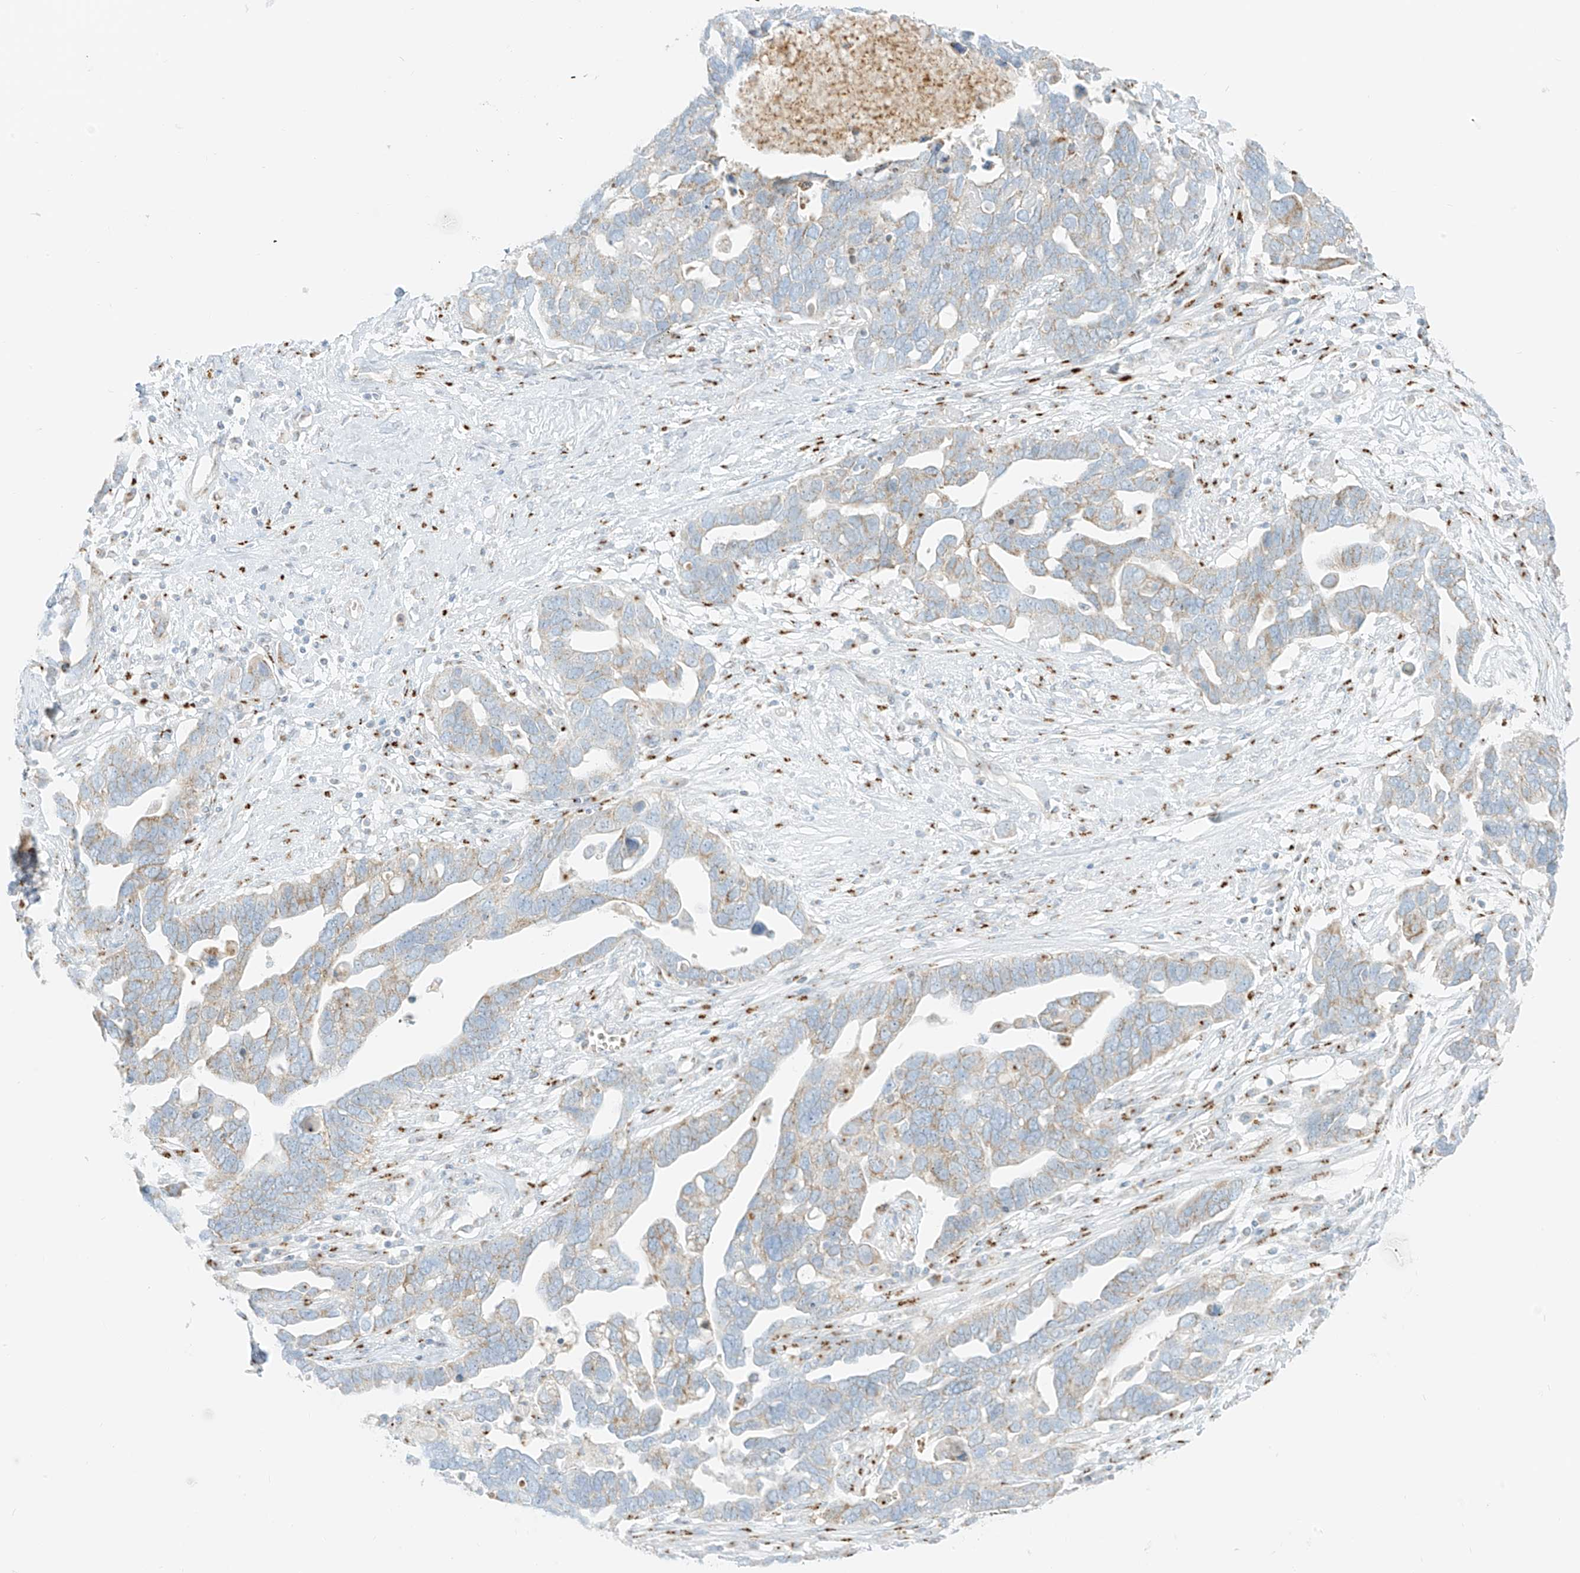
{"staining": {"intensity": "weak", "quantity": "25%-75%", "location": "cytoplasmic/membranous"}, "tissue": "ovarian cancer", "cell_type": "Tumor cells", "image_type": "cancer", "snomed": [{"axis": "morphology", "description": "Cystadenocarcinoma, serous, NOS"}, {"axis": "topography", "description": "Ovary"}], "caption": "Ovarian cancer (serous cystadenocarcinoma) tissue shows weak cytoplasmic/membranous positivity in about 25%-75% of tumor cells, visualized by immunohistochemistry. (DAB IHC with brightfield microscopy, high magnification).", "gene": "TMEM87B", "patient": {"sex": "female", "age": 54}}